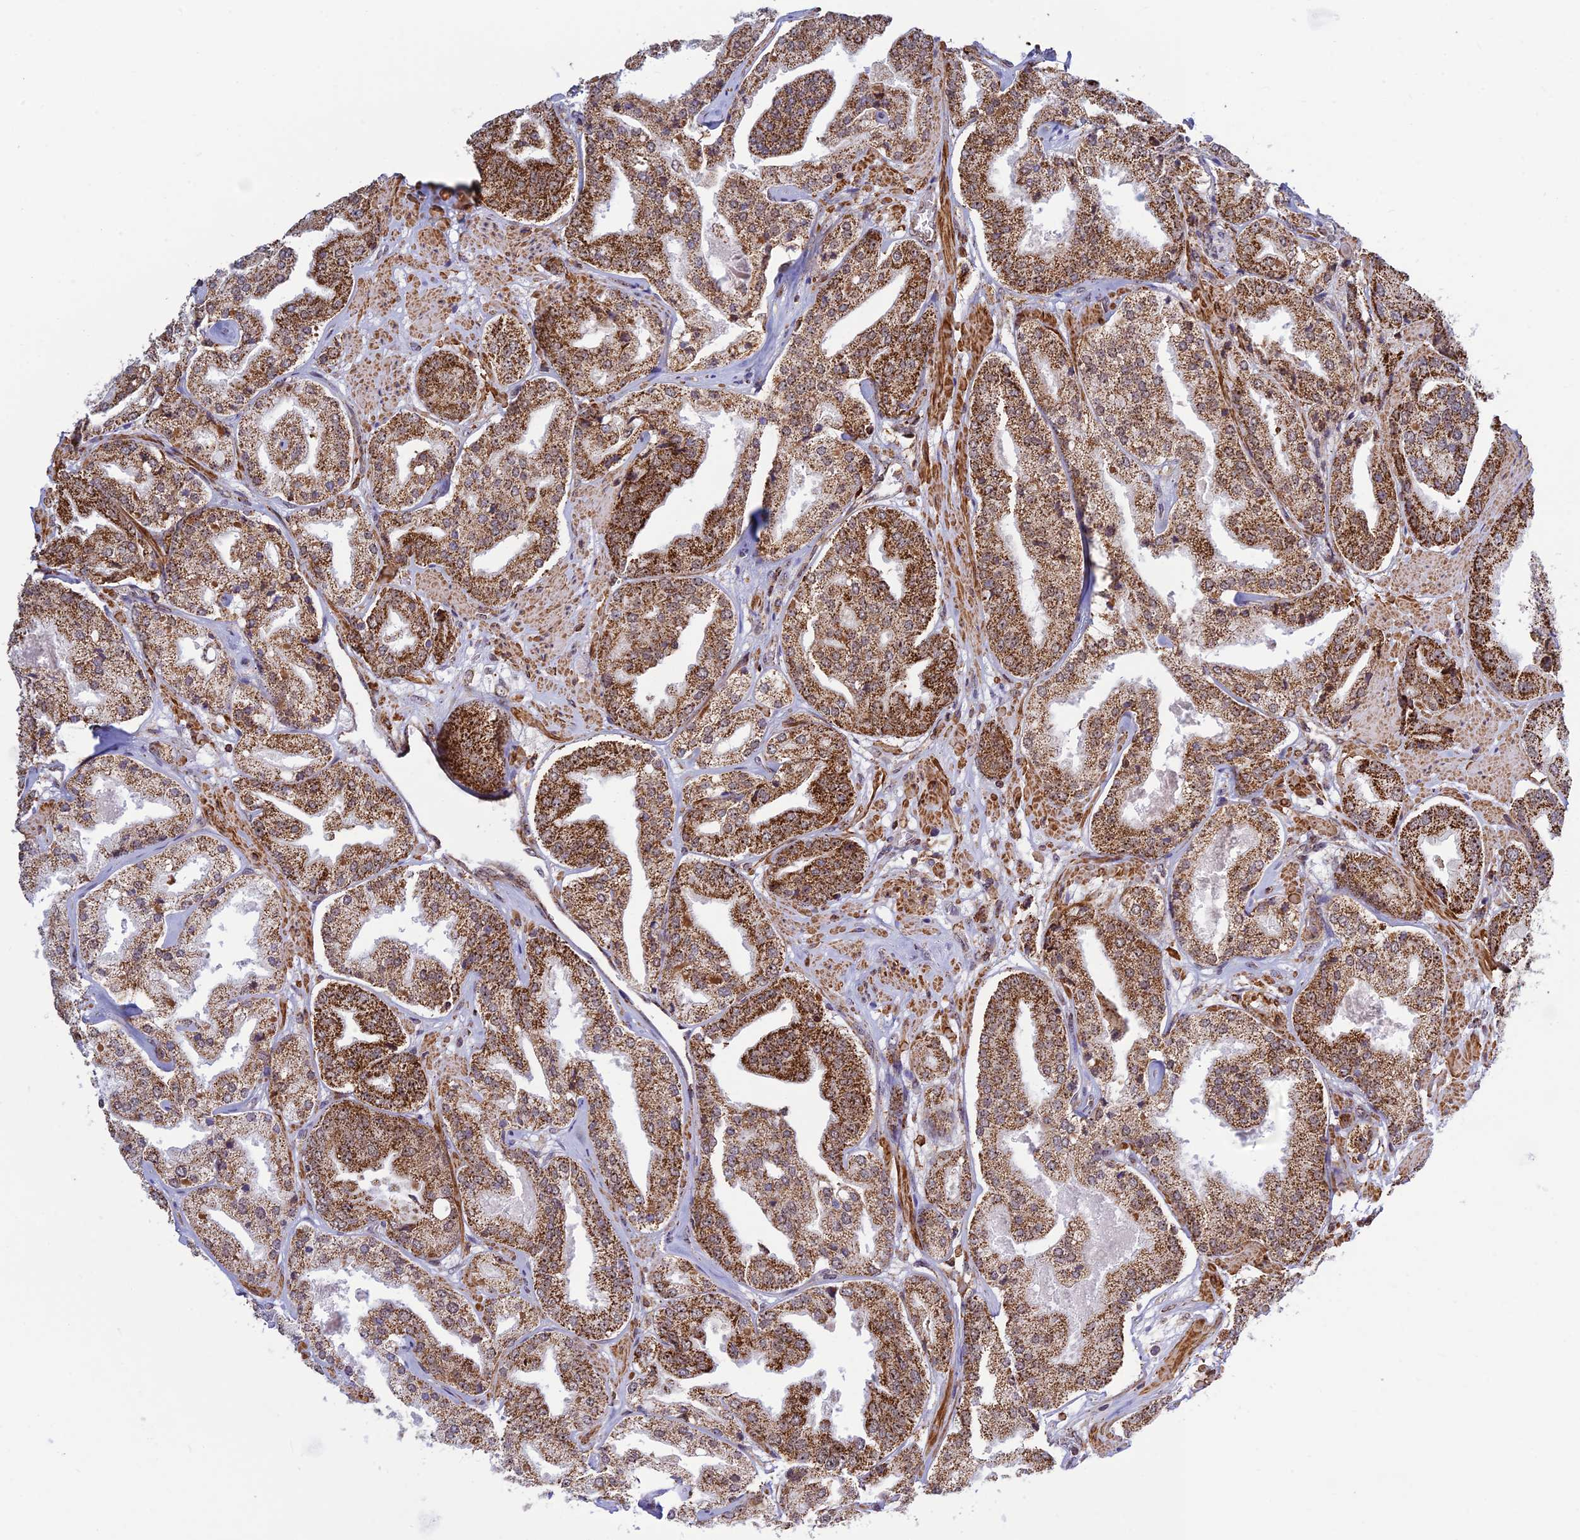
{"staining": {"intensity": "strong", "quantity": ">75%", "location": "cytoplasmic/membranous"}, "tissue": "prostate cancer", "cell_type": "Tumor cells", "image_type": "cancer", "snomed": [{"axis": "morphology", "description": "Adenocarcinoma, High grade"}, {"axis": "topography", "description": "Prostate"}], "caption": "A high-resolution photomicrograph shows immunohistochemistry (IHC) staining of prostate cancer (high-grade adenocarcinoma), which shows strong cytoplasmic/membranous staining in approximately >75% of tumor cells.", "gene": "POLR1G", "patient": {"sex": "male", "age": 63}}